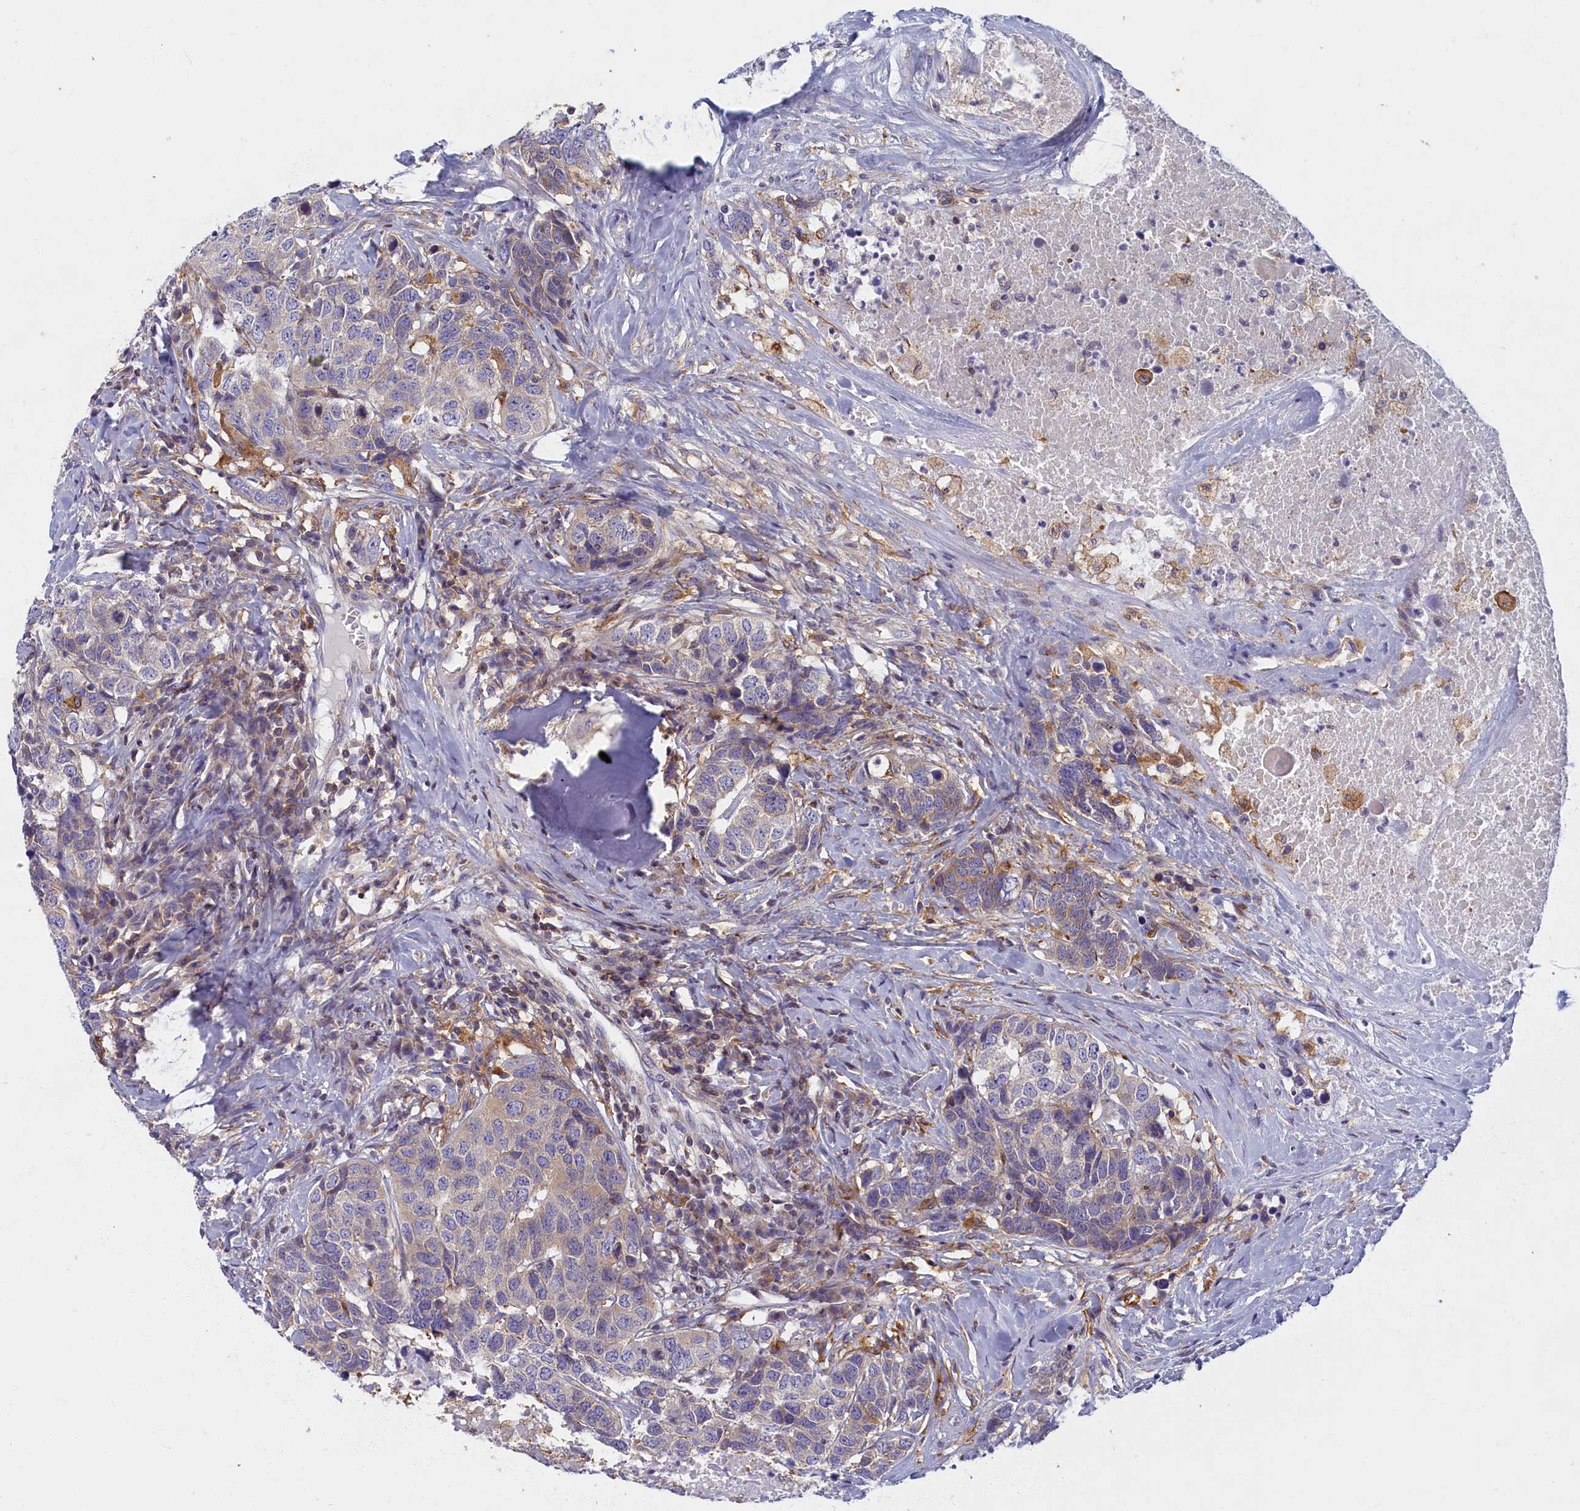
{"staining": {"intensity": "weak", "quantity": "<25%", "location": "cytoplasmic/membranous"}, "tissue": "head and neck cancer", "cell_type": "Tumor cells", "image_type": "cancer", "snomed": [{"axis": "morphology", "description": "Squamous cell carcinoma, NOS"}, {"axis": "topography", "description": "Head-Neck"}], "caption": "Human head and neck cancer stained for a protein using immunohistochemistry demonstrates no positivity in tumor cells.", "gene": "NOL10", "patient": {"sex": "male", "age": 66}}